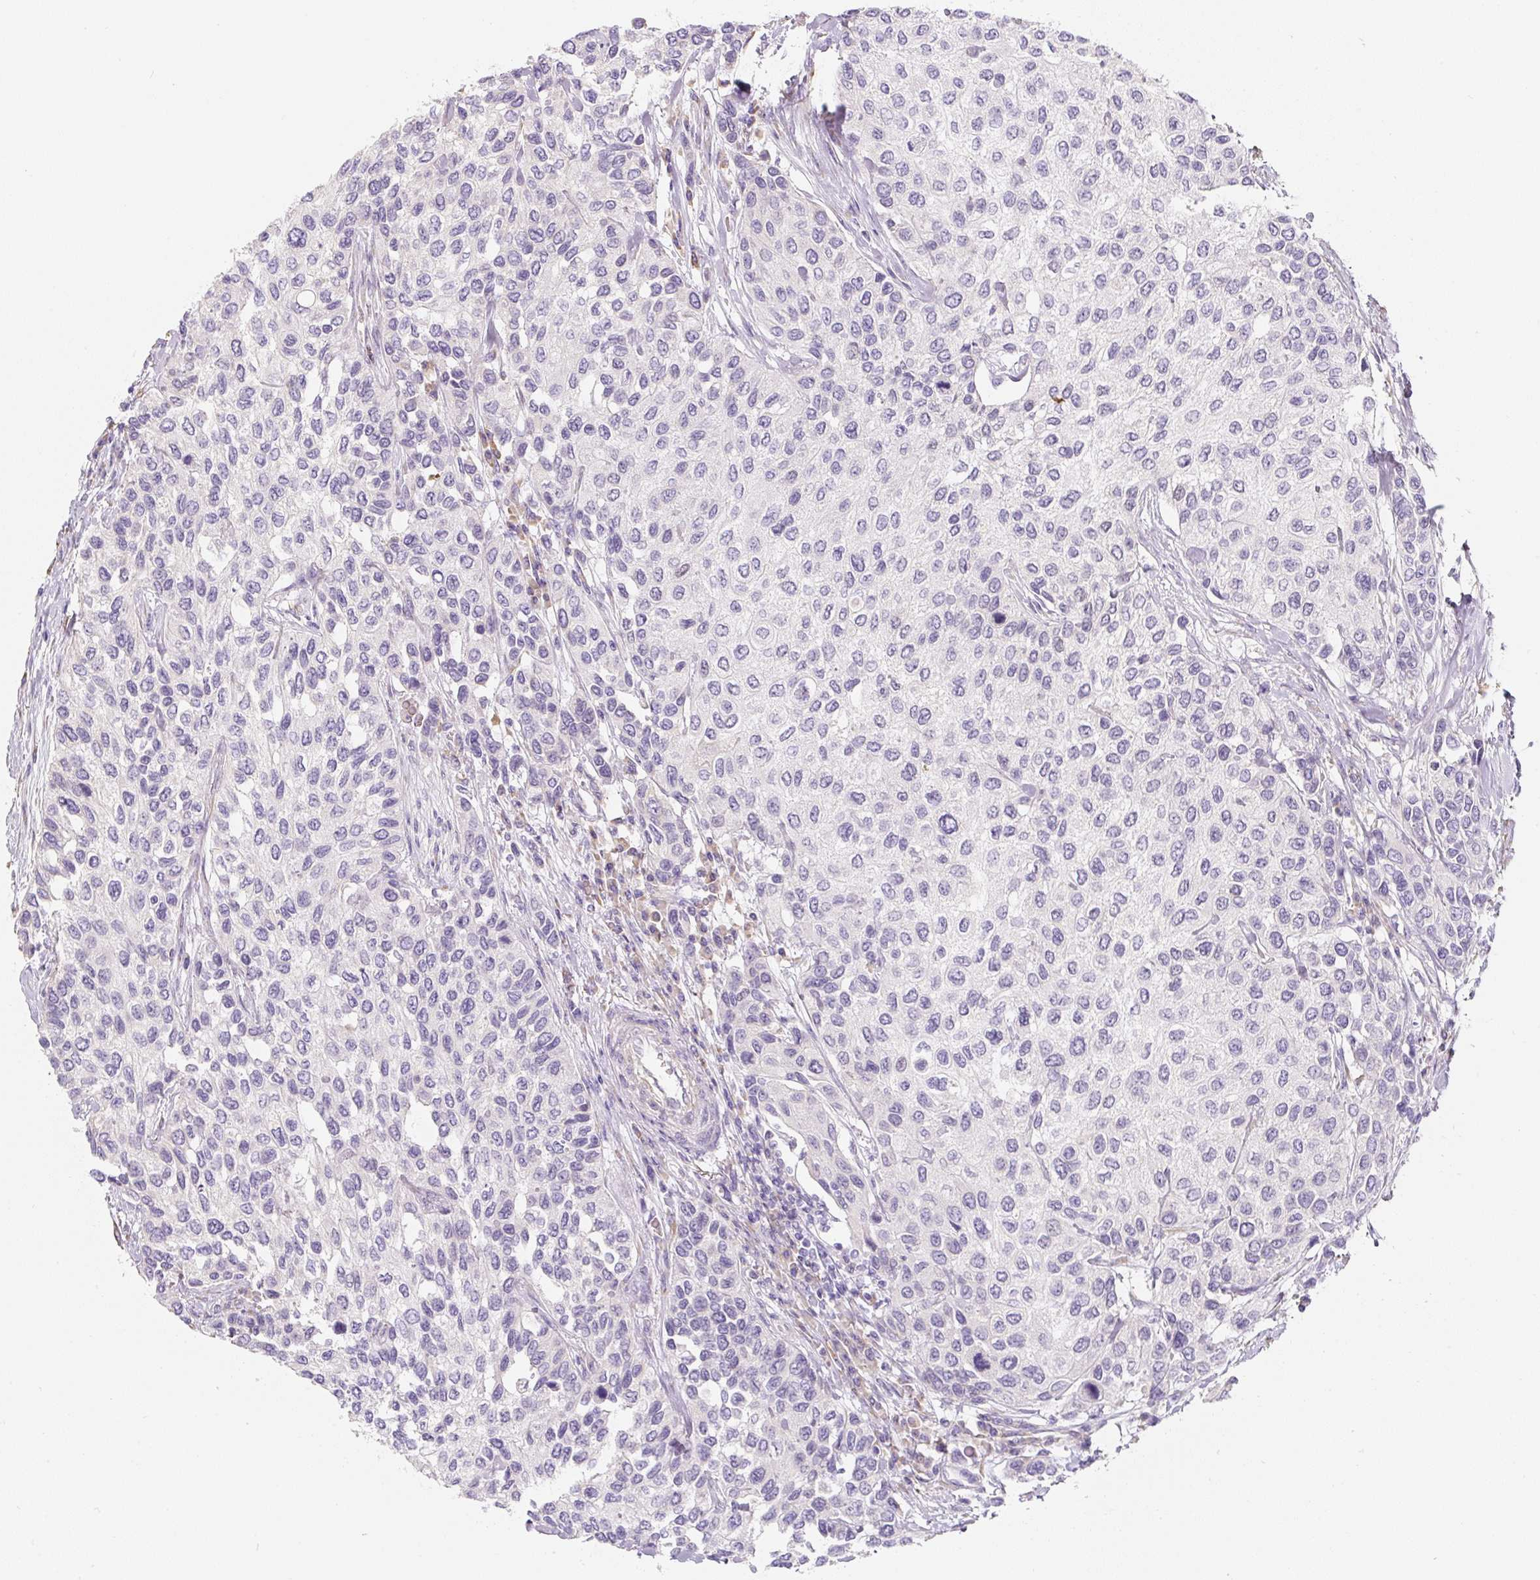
{"staining": {"intensity": "negative", "quantity": "none", "location": "none"}, "tissue": "urothelial cancer", "cell_type": "Tumor cells", "image_type": "cancer", "snomed": [{"axis": "morphology", "description": "Normal tissue, NOS"}, {"axis": "morphology", "description": "Urothelial carcinoma, High grade"}, {"axis": "topography", "description": "Vascular tissue"}, {"axis": "topography", "description": "Urinary bladder"}], "caption": "Tumor cells show no significant protein expression in high-grade urothelial carcinoma.", "gene": "PWWP3B", "patient": {"sex": "female", "age": 56}}